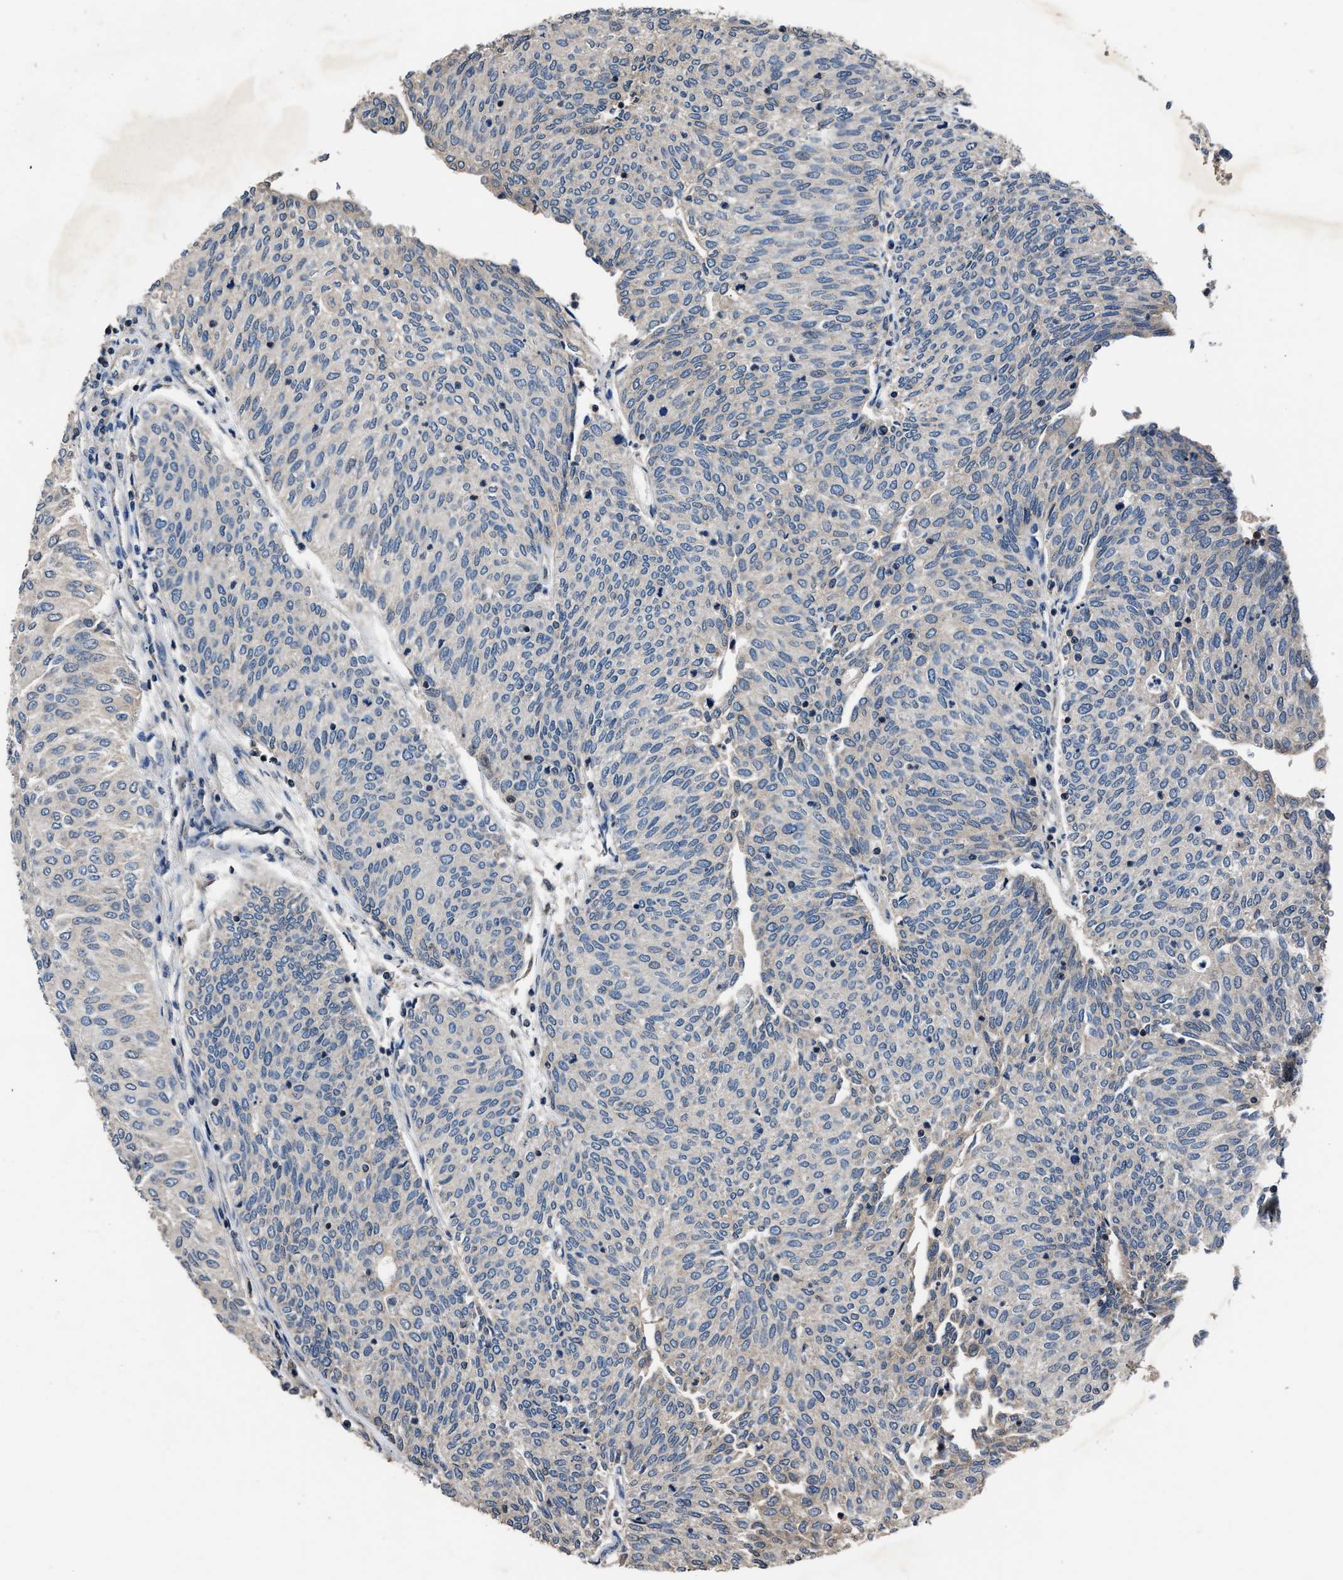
{"staining": {"intensity": "weak", "quantity": "<25%", "location": "cytoplasmic/membranous"}, "tissue": "urothelial cancer", "cell_type": "Tumor cells", "image_type": "cancer", "snomed": [{"axis": "morphology", "description": "Urothelial carcinoma, Low grade"}, {"axis": "topography", "description": "Urinary bladder"}], "caption": "Human urothelial cancer stained for a protein using IHC shows no expression in tumor cells.", "gene": "TNRC18", "patient": {"sex": "female", "age": 79}}